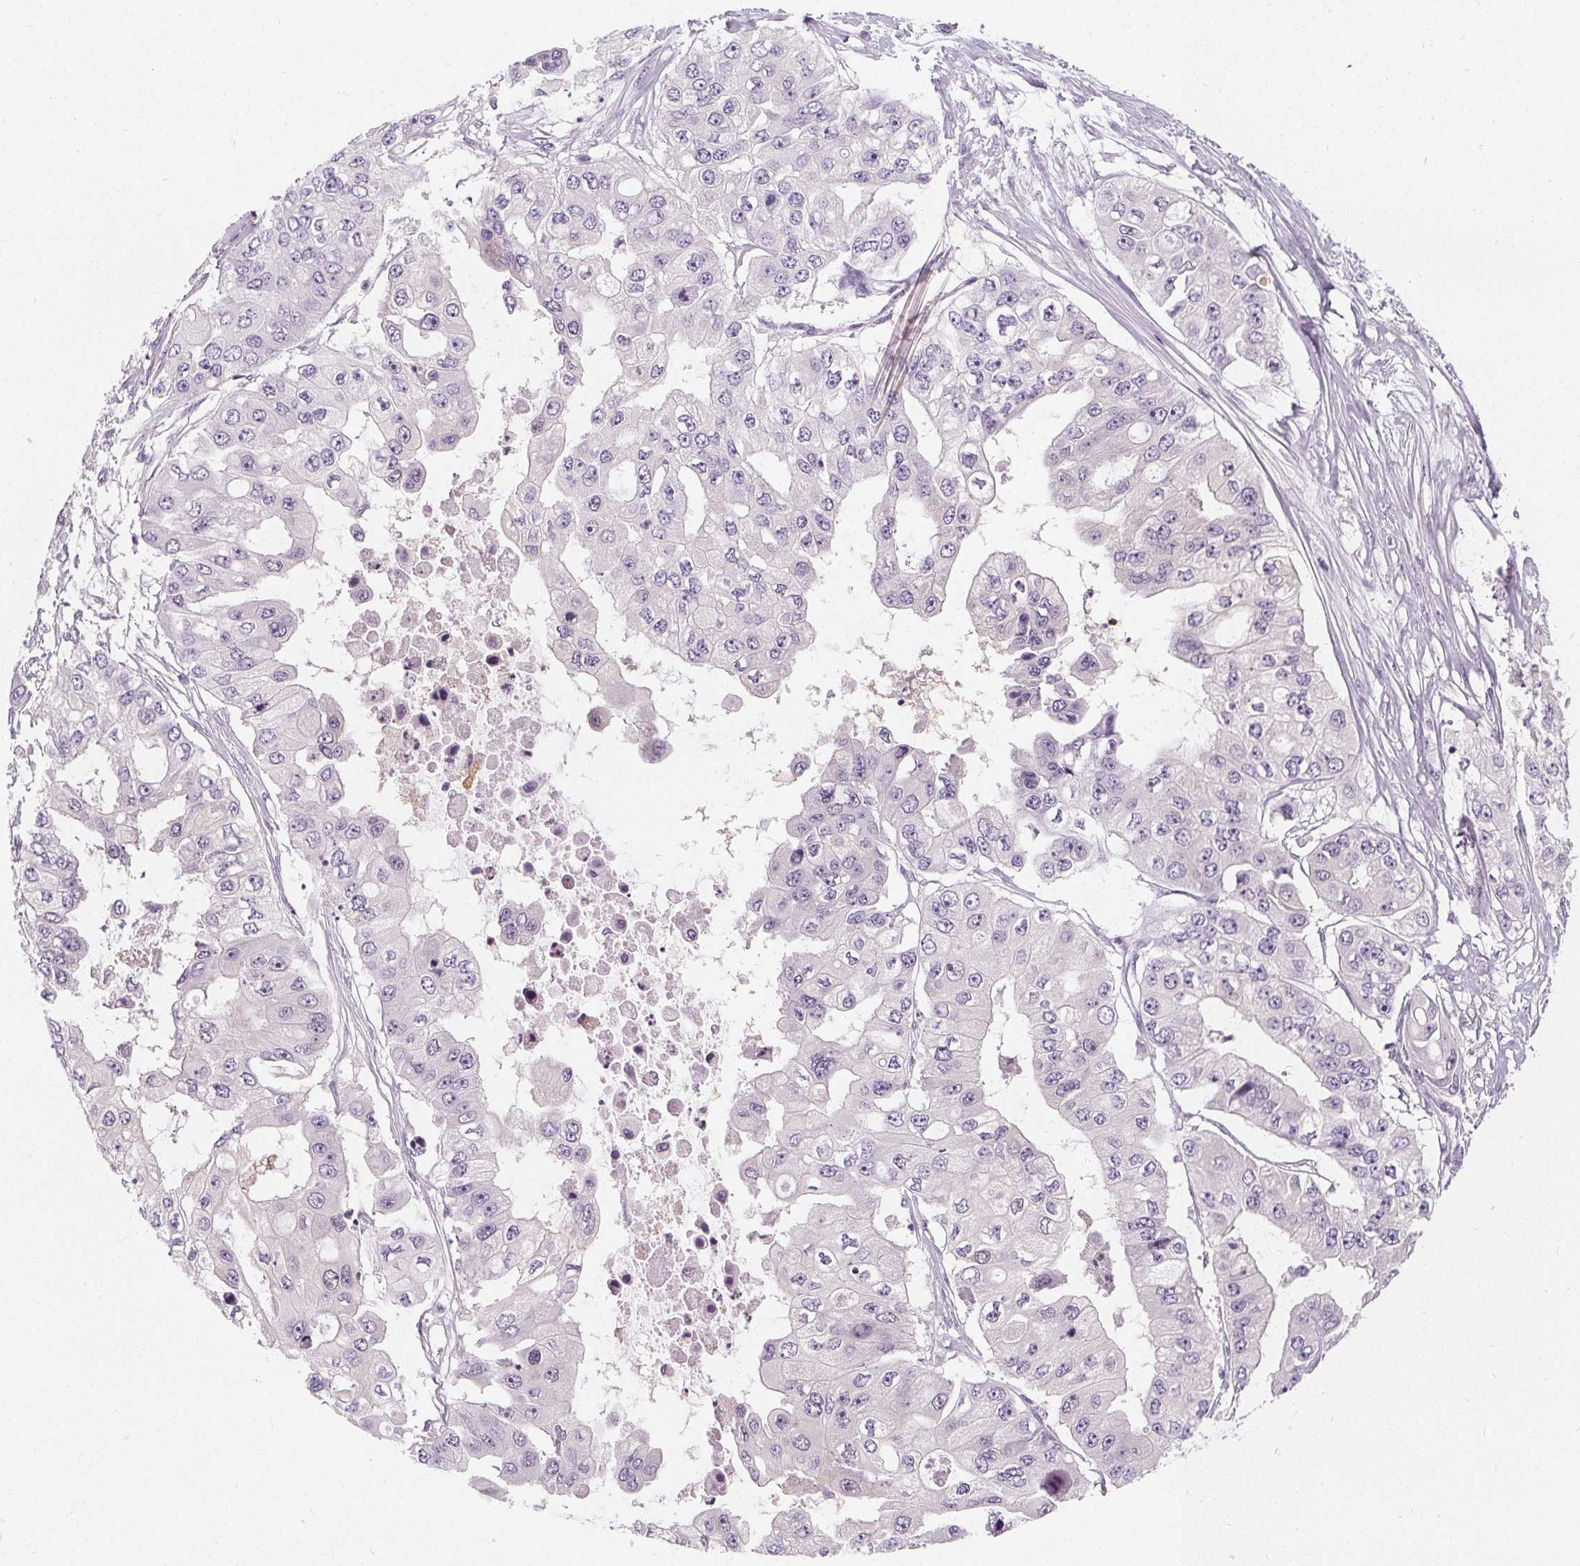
{"staining": {"intensity": "negative", "quantity": "none", "location": "none"}, "tissue": "ovarian cancer", "cell_type": "Tumor cells", "image_type": "cancer", "snomed": [{"axis": "morphology", "description": "Cystadenocarcinoma, serous, NOS"}, {"axis": "topography", "description": "Ovary"}], "caption": "Tumor cells show no significant positivity in ovarian cancer.", "gene": "UGP2", "patient": {"sex": "female", "age": 56}}